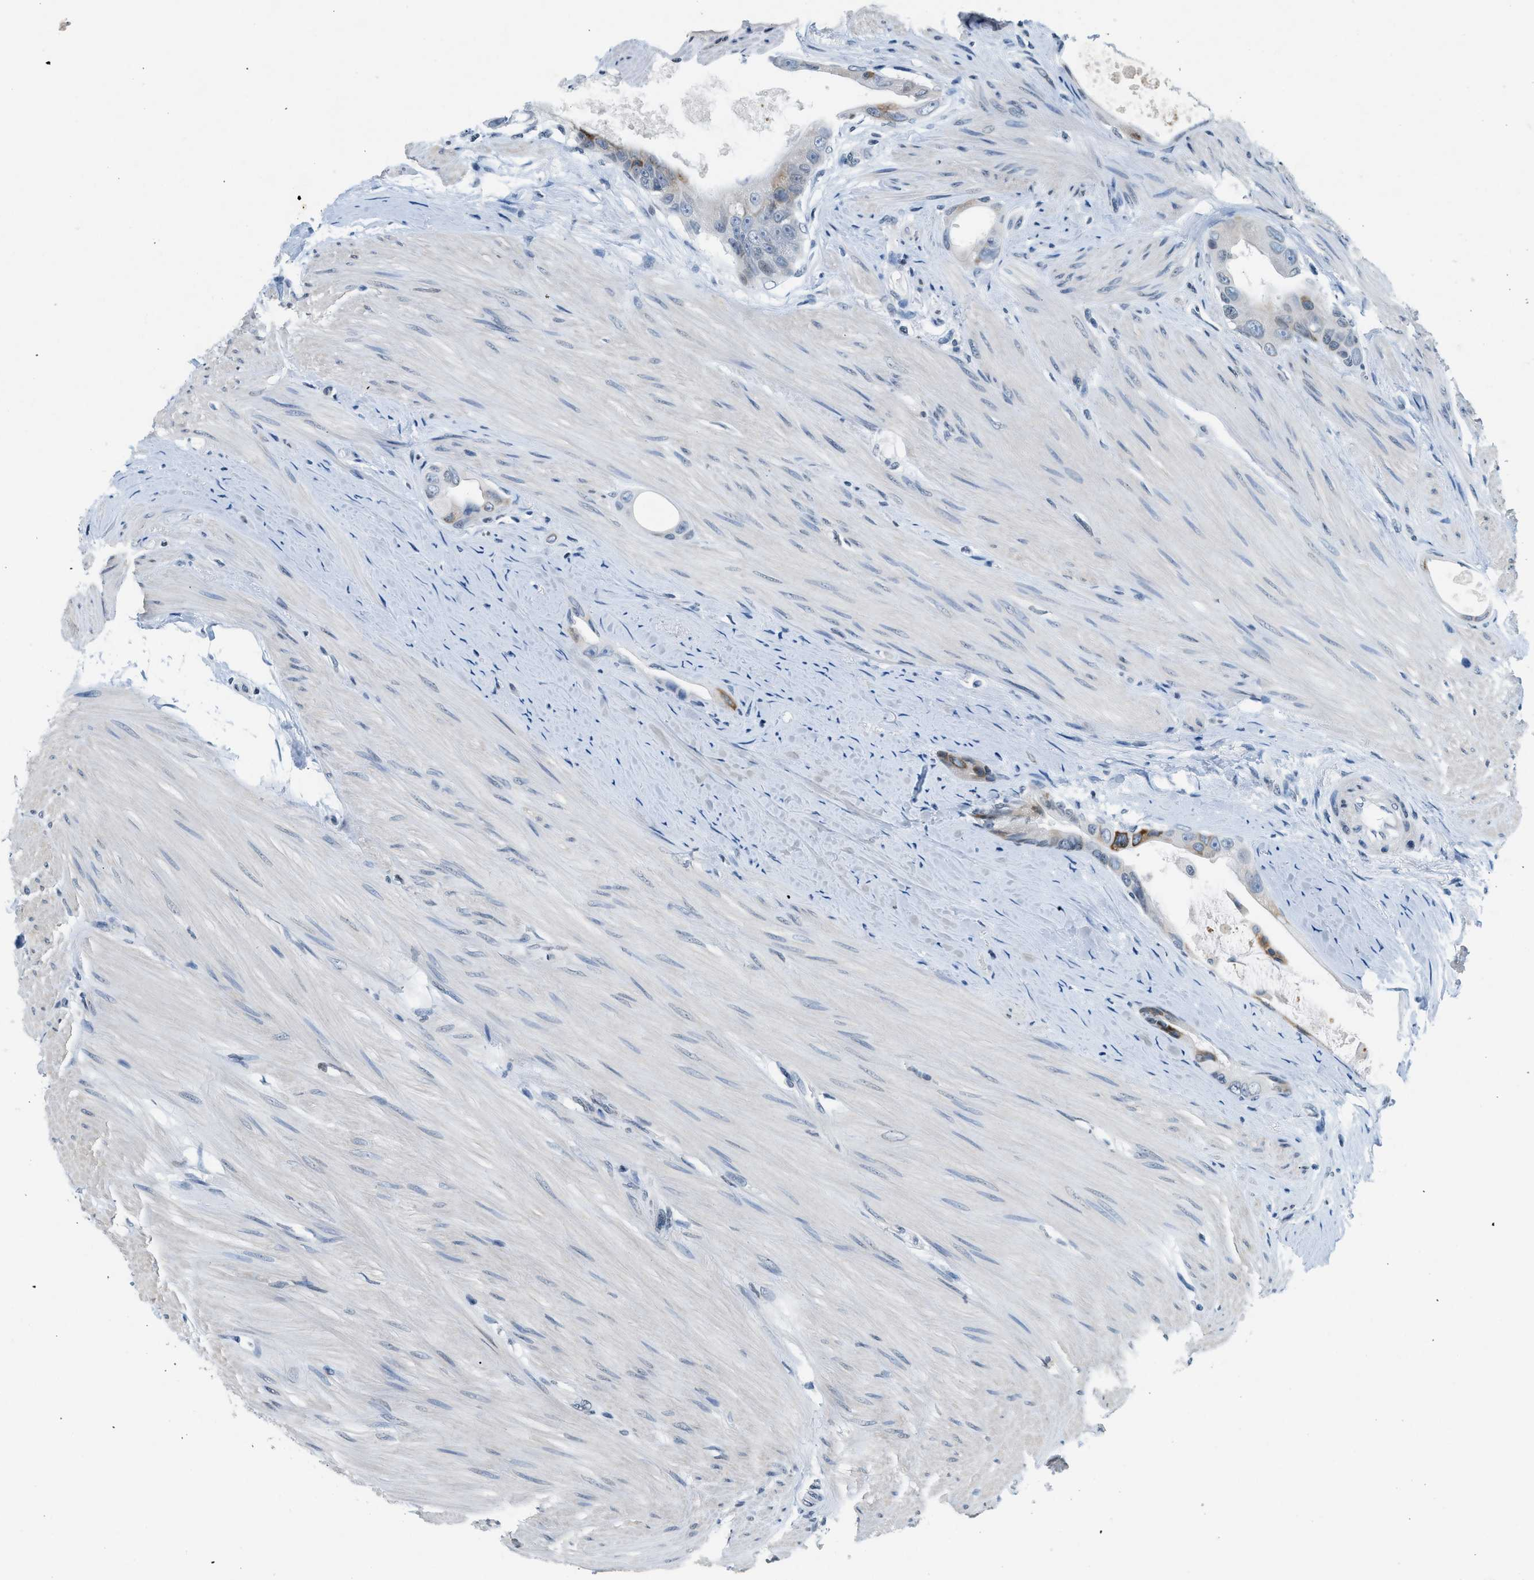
{"staining": {"intensity": "negative", "quantity": "none", "location": "none"}, "tissue": "colorectal cancer", "cell_type": "Tumor cells", "image_type": "cancer", "snomed": [{"axis": "morphology", "description": "Adenocarcinoma, NOS"}, {"axis": "topography", "description": "Rectum"}], "caption": "This micrograph is of adenocarcinoma (colorectal) stained with IHC to label a protein in brown with the nuclei are counter-stained blue. There is no positivity in tumor cells.", "gene": "UVRAG", "patient": {"sex": "male", "age": 51}}